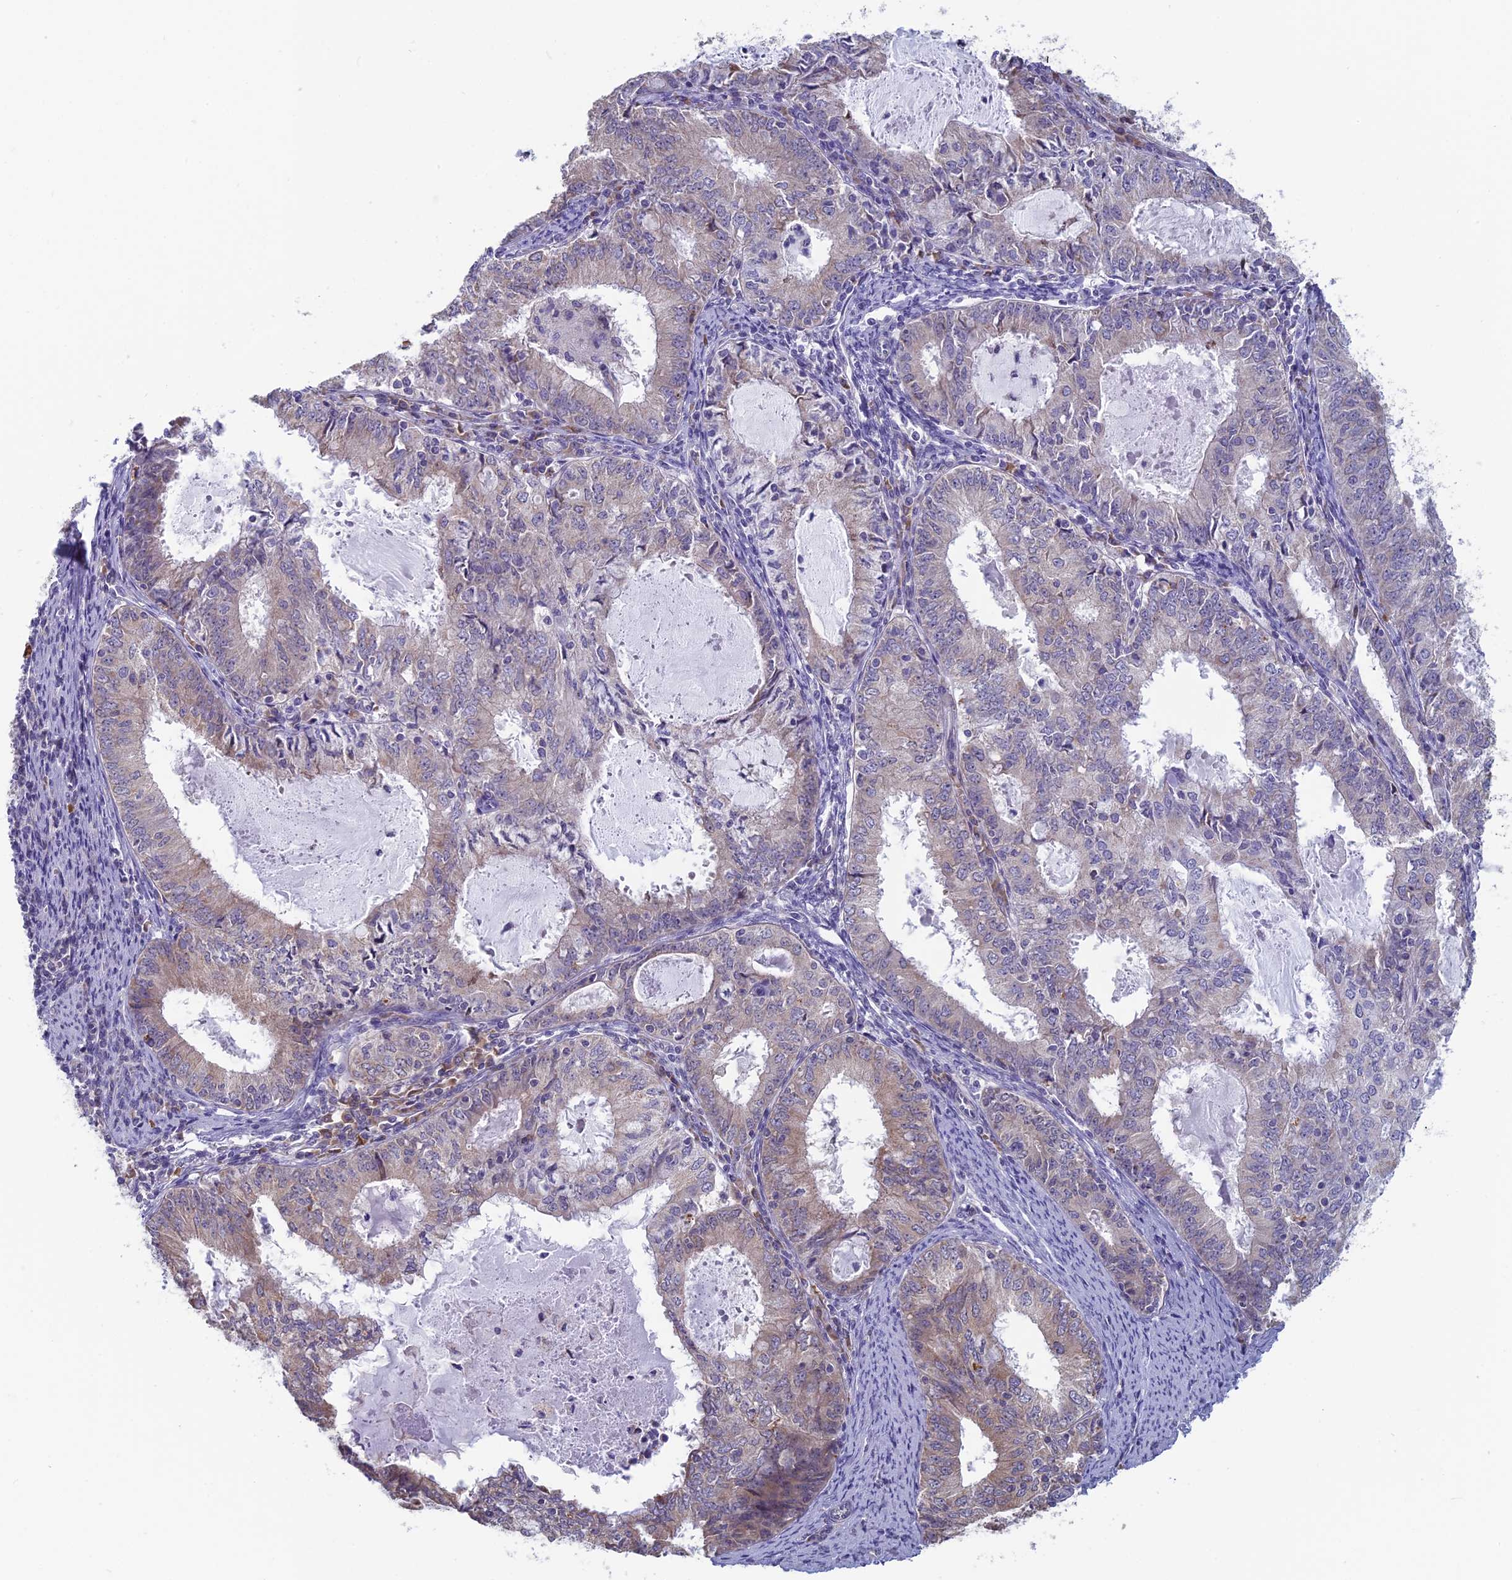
{"staining": {"intensity": "weak", "quantity": "<25%", "location": "cytoplasmic/membranous"}, "tissue": "endometrial cancer", "cell_type": "Tumor cells", "image_type": "cancer", "snomed": [{"axis": "morphology", "description": "Adenocarcinoma, NOS"}, {"axis": "topography", "description": "Endometrium"}], "caption": "Immunohistochemistry image of neoplastic tissue: endometrial cancer stained with DAB (3,3'-diaminobenzidine) reveals no significant protein positivity in tumor cells.", "gene": "MRI1", "patient": {"sex": "female", "age": 57}}